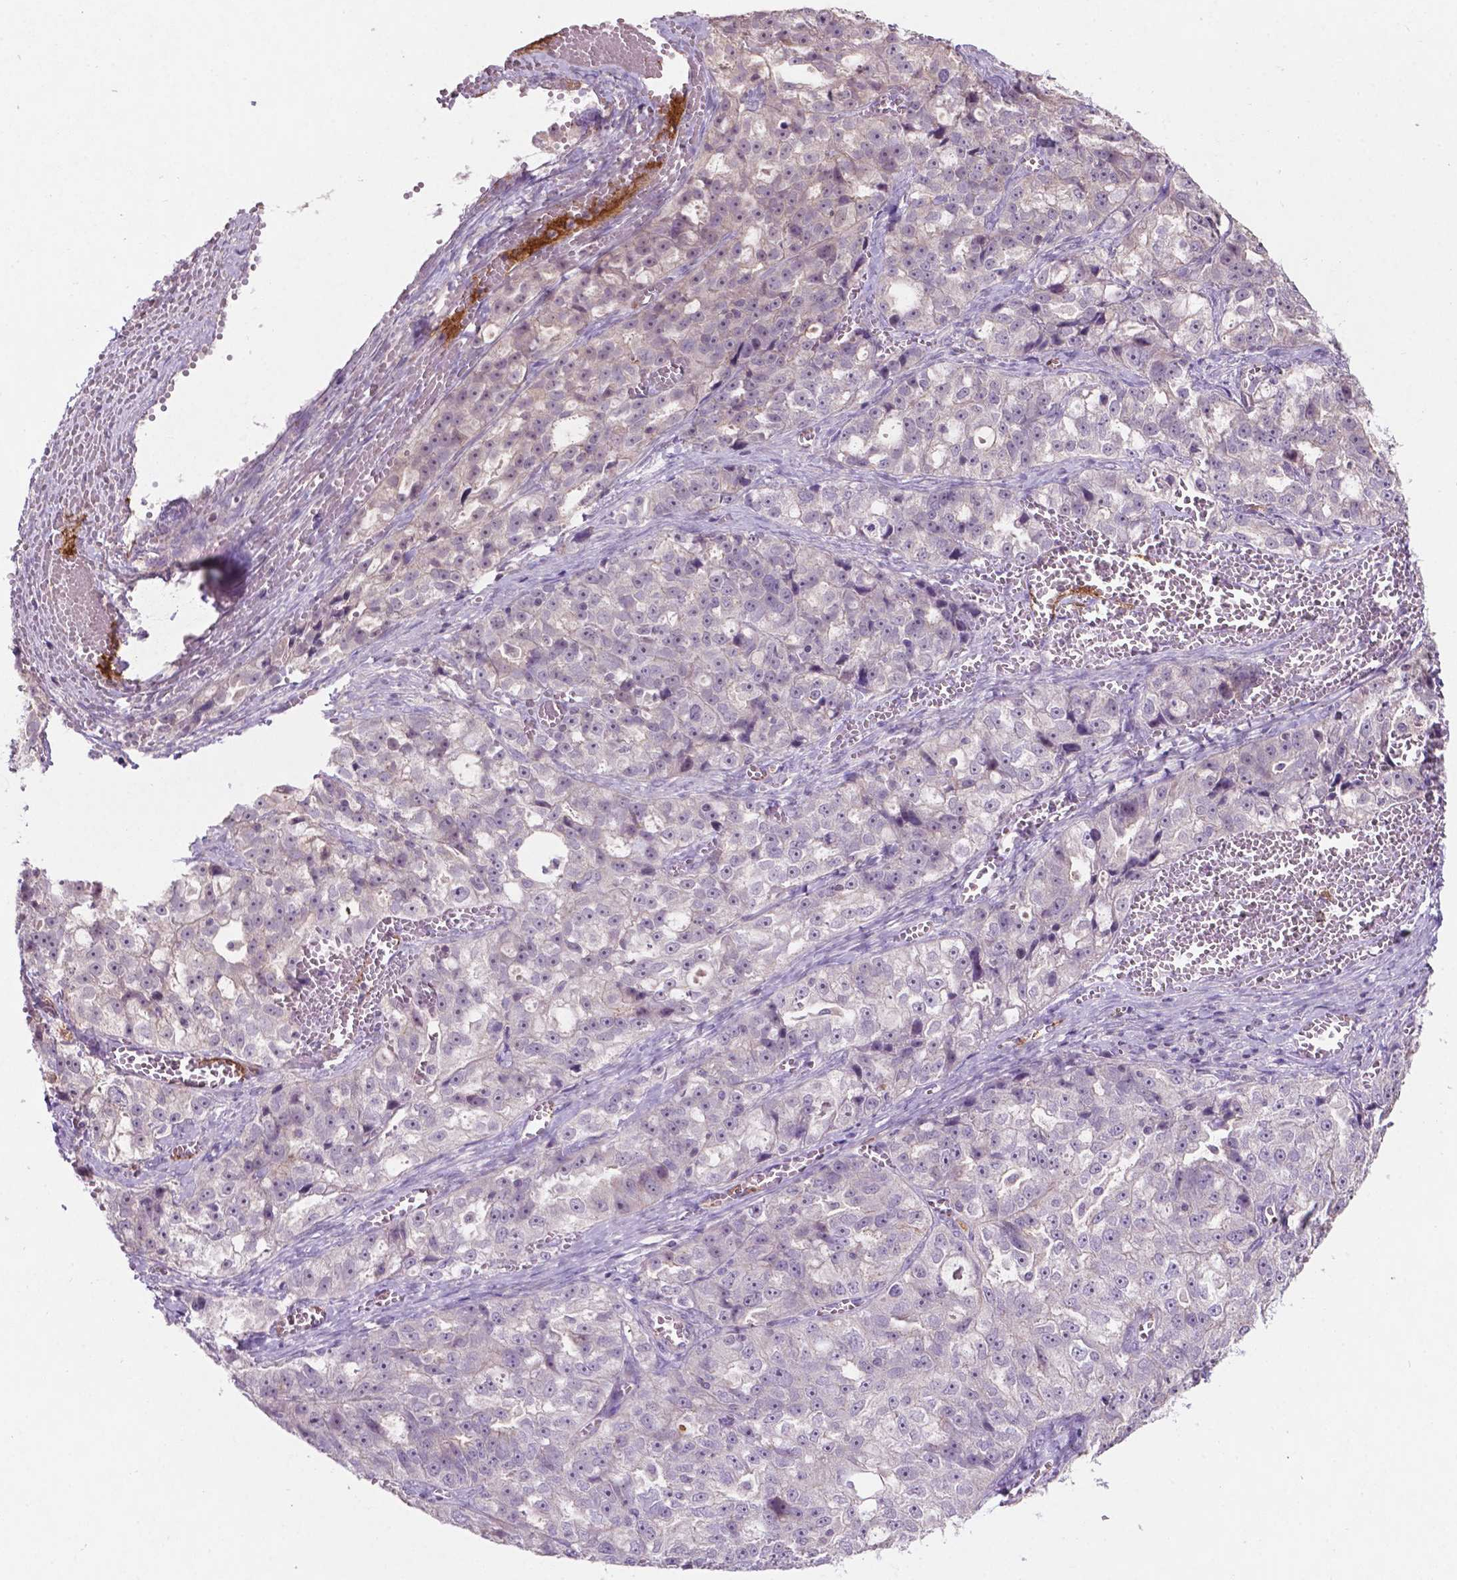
{"staining": {"intensity": "negative", "quantity": "none", "location": "none"}, "tissue": "ovarian cancer", "cell_type": "Tumor cells", "image_type": "cancer", "snomed": [{"axis": "morphology", "description": "Cystadenocarcinoma, serous, NOS"}, {"axis": "topography", "description": "Ovary"}], "caption": "DAB immunohistochemical staining of ovarian cancer shows no significant staining in tumor cells. (DAB (3,3'-diaminobenzidine) immunohistochemistry (IHC) with hematoxylin counter stain).", "gene": "ARL5C", "patient": {"sex": "female", "age": 51}}